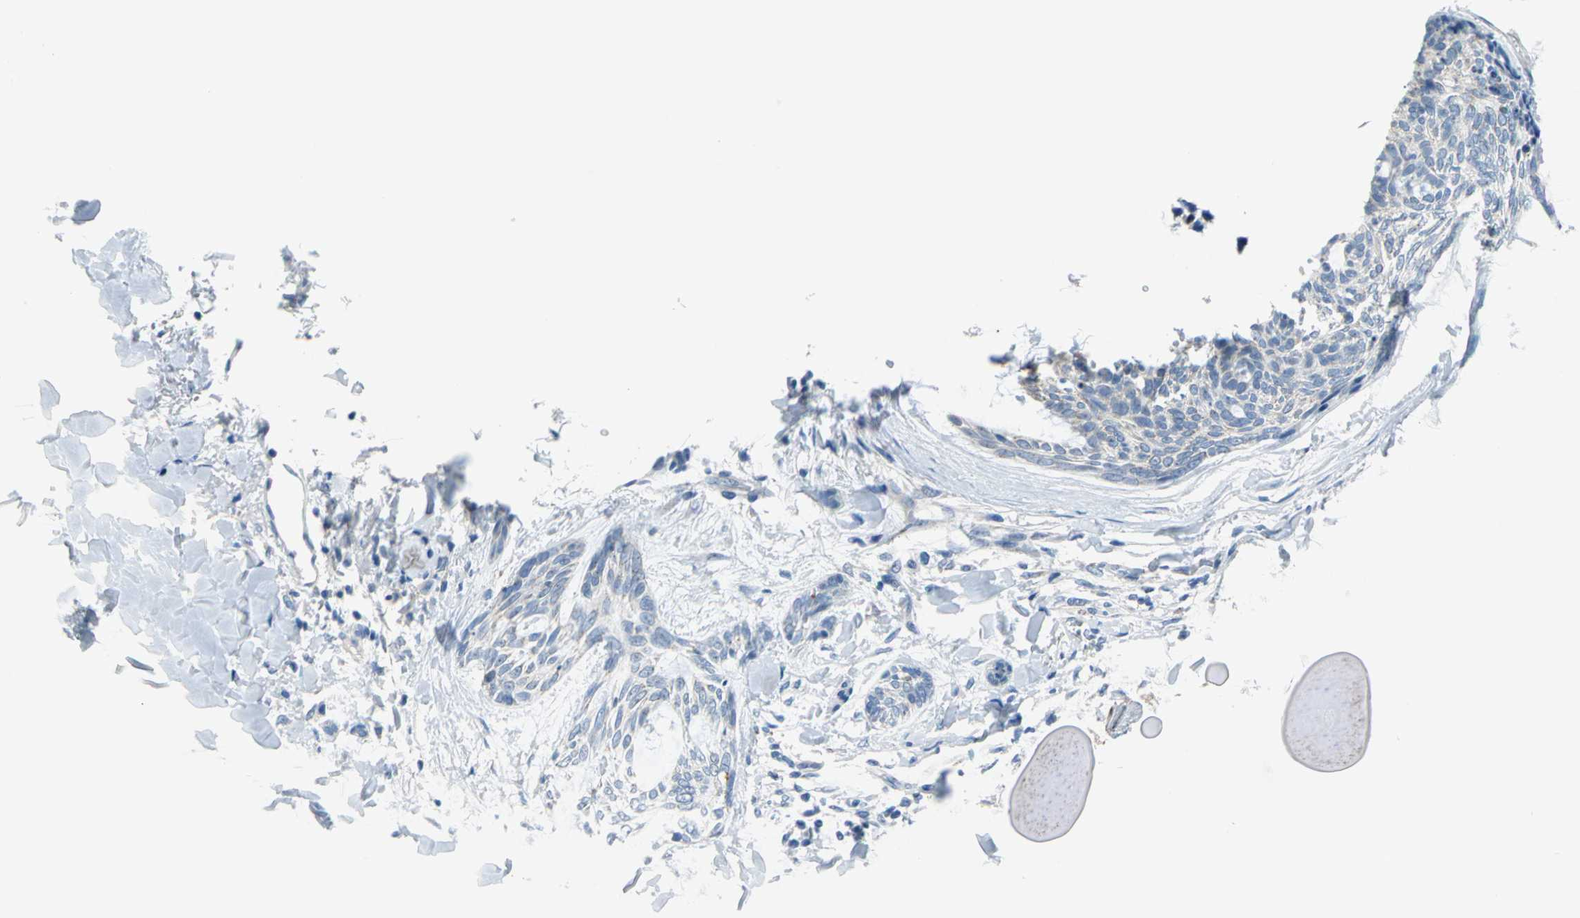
{"staining": {"intensity": "negative", "quantity": "none", "location": "none"}, "tissue": "skin cancer", "cell_type": "Tumor cells", "image_type": "cancer", "snomed": [{"axis": "morphology", "description": "Normal tissue, NOS"}, {"axis": "morphology", "description": "Basal cell carcinoma"}, {"axis": "topography", "description": "Skin"}], "caption": "Immunohistochemical staining of human skin basal cell carcinoma shows no significant positivity in tumor cells.", "gene": "MUC4", "patient": {"sex": "female", "age": 71}}